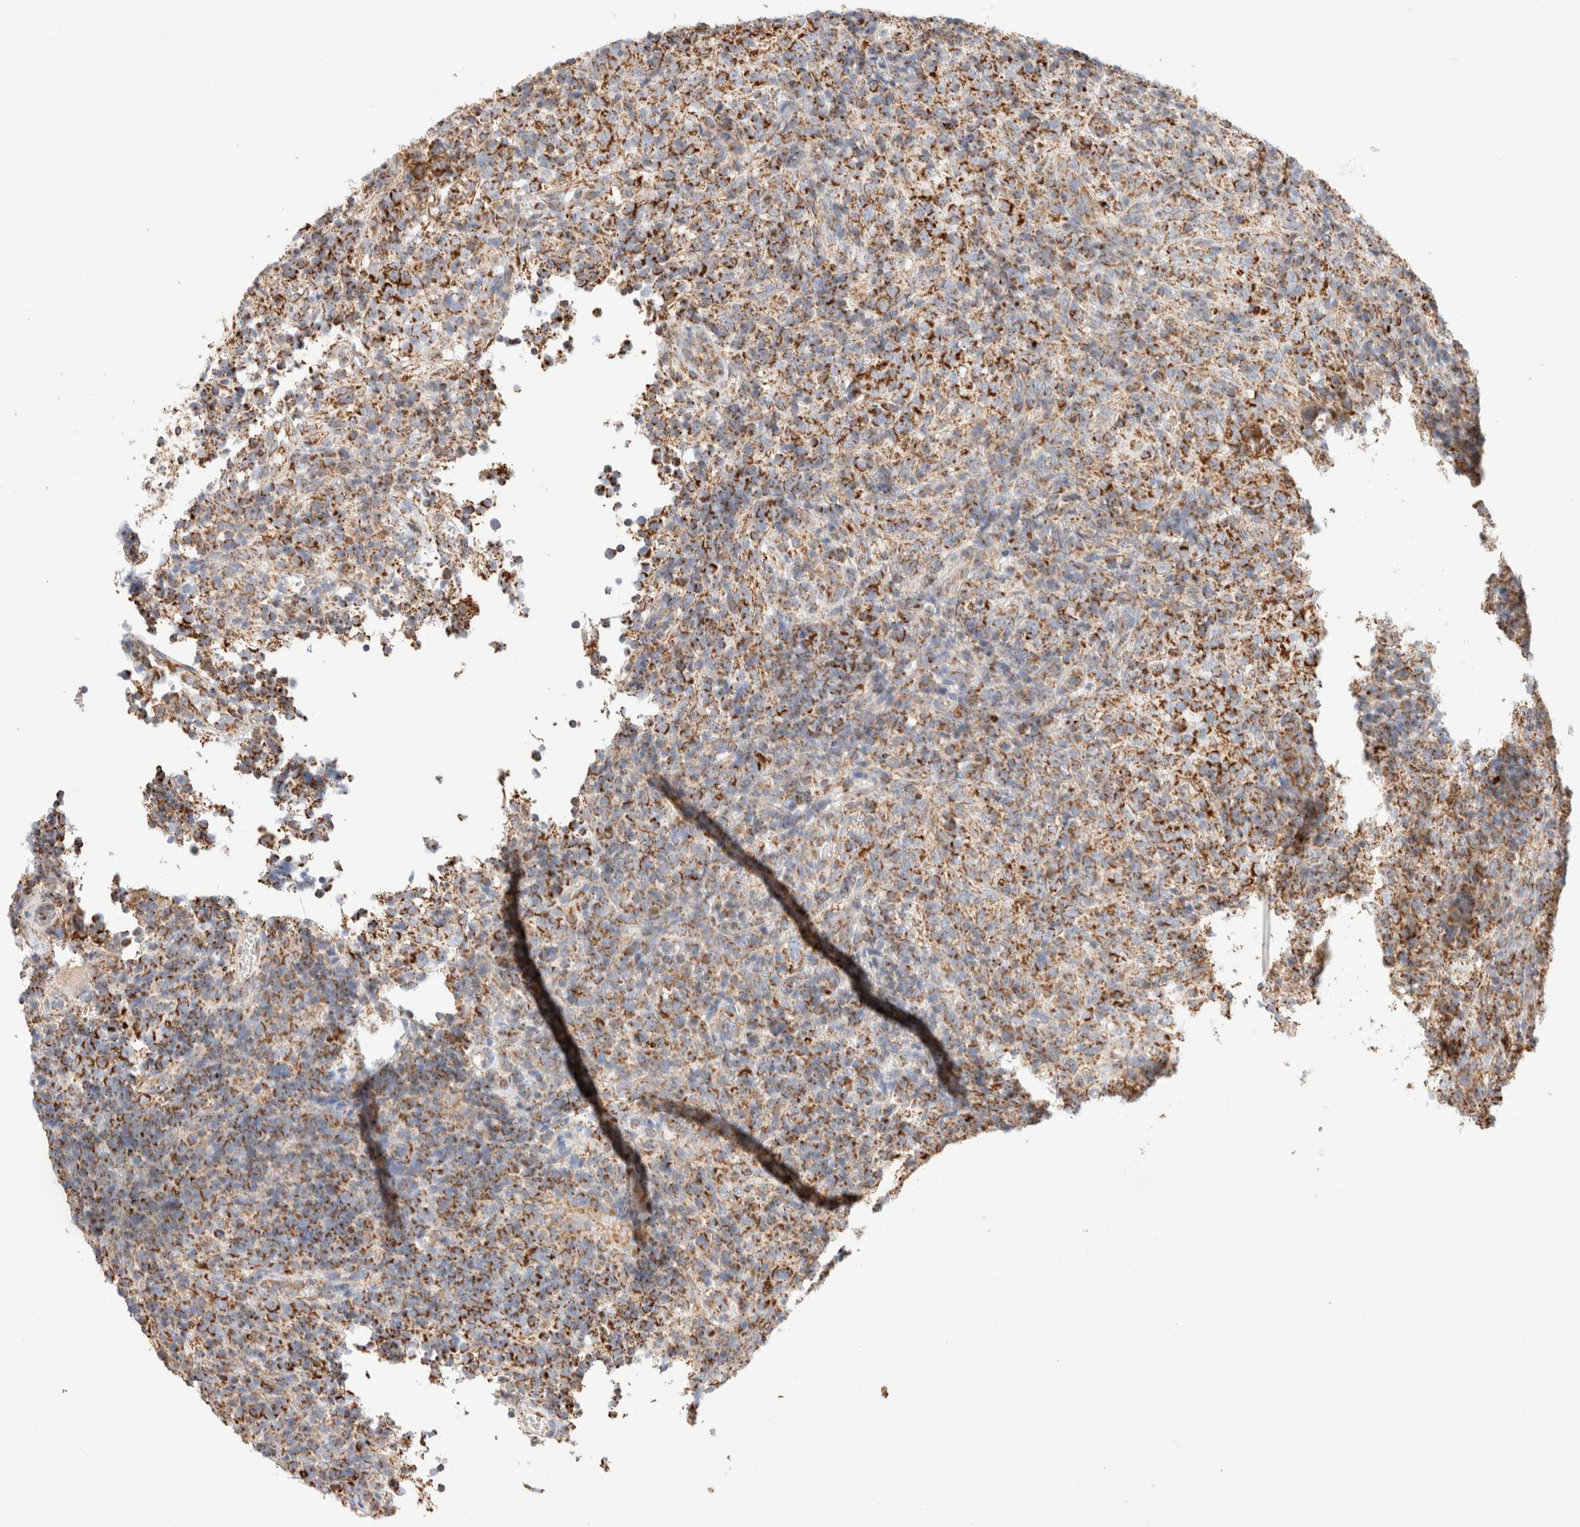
{"staining": {"intensity": "moderate", "quantity": ">75%", "location": "cytoplasmic/membranous"}, "tissue": "lymphoma", "cell_type": "Tumor cells", "image_type": "cancer", "snomed": [{"axis": "morphology", "description": "Malignant lymphoma, non-Hodgkin's type, High grade"}, {"axis": "topography", "description": "Lymph node"}], "caption": "Immunohistochemistry micrograph of lymphoma stained for a protein (brown), which demonstrates medium levels of moderate cytoplasmic/membranous expression in about >75% of tumor cells.", "gene": "PHB2", "patient": {"sex": "female", "age": 76}}